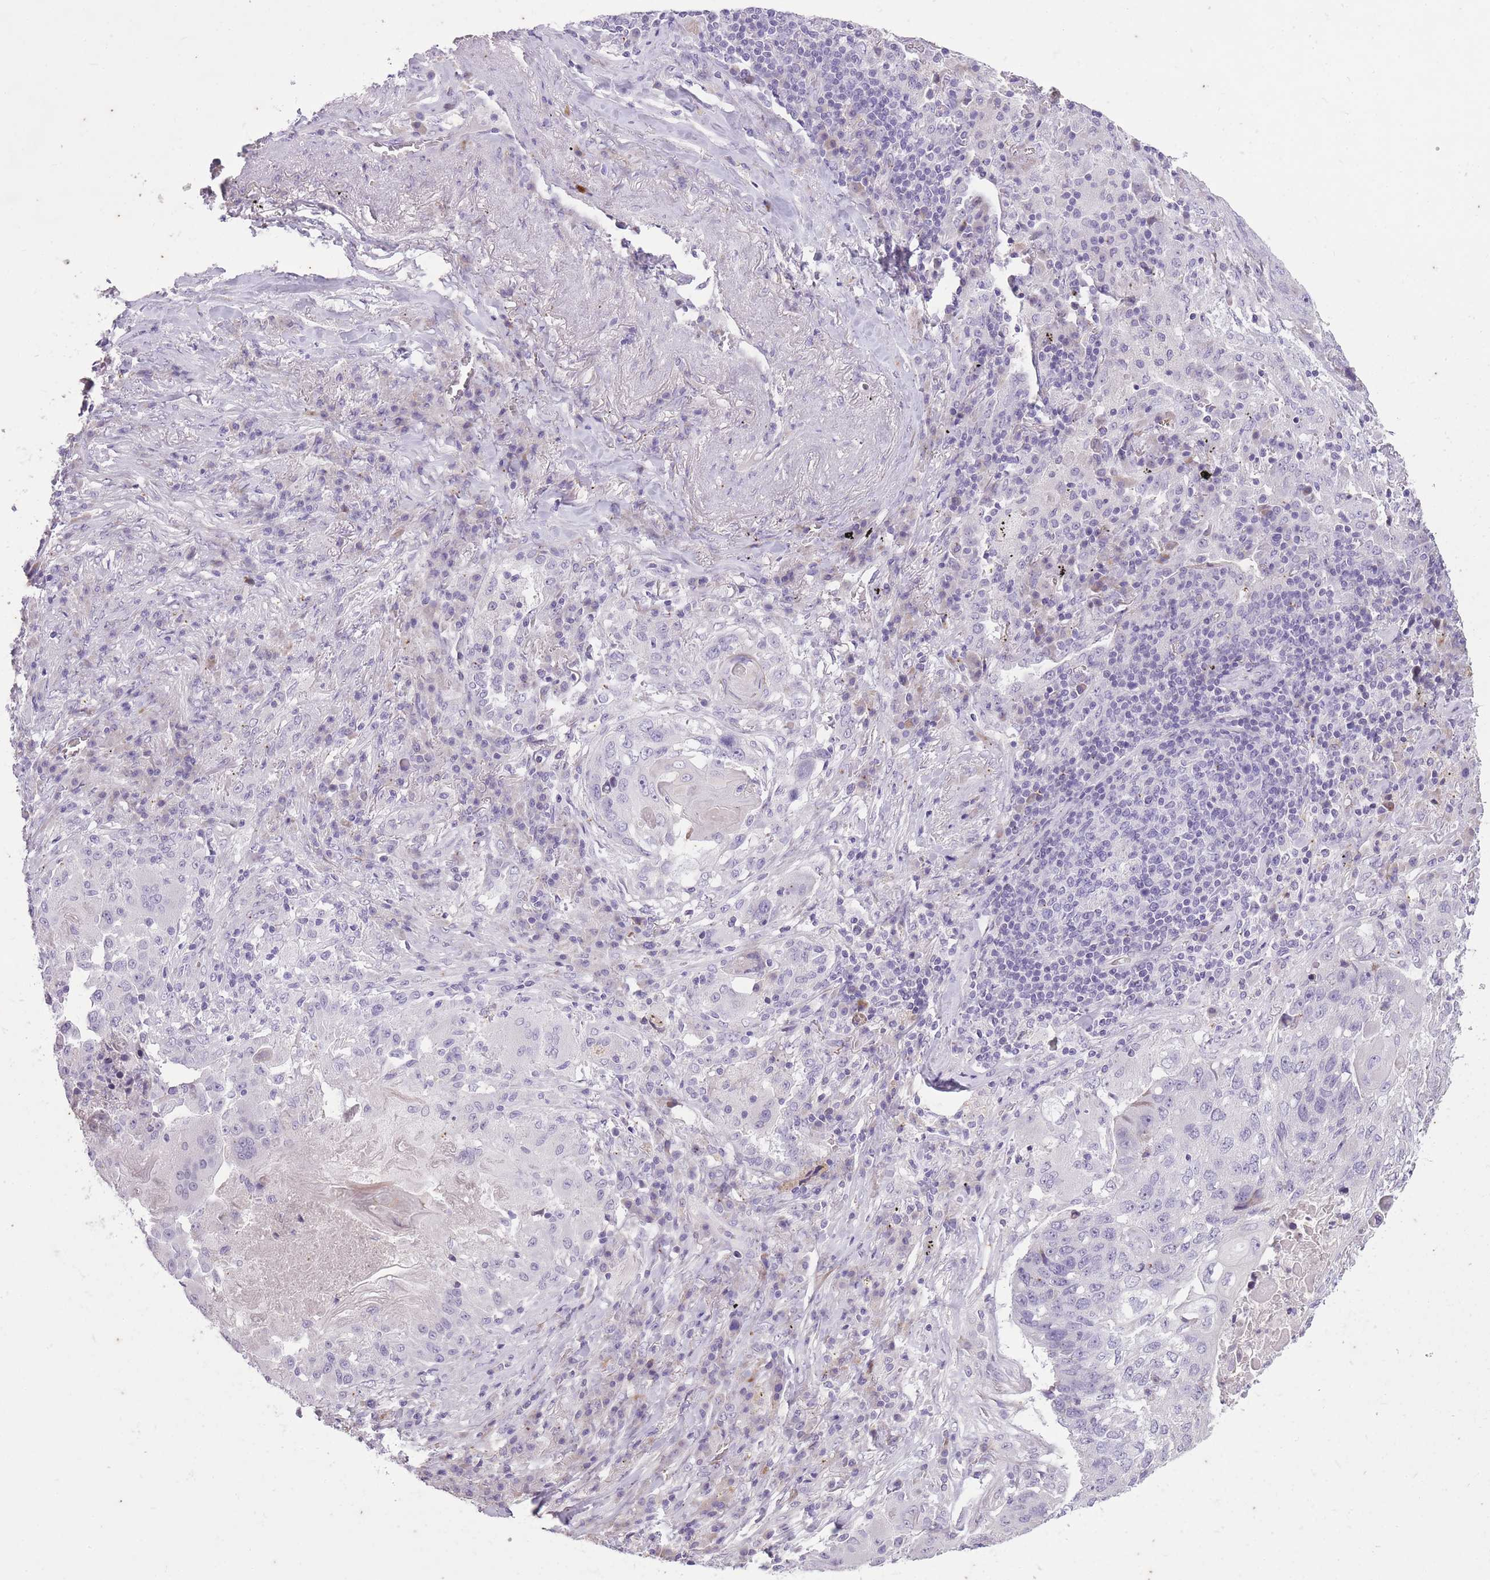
{"staining": {"intensity": "negative", "quantity": "none", "location": "none"}, "tissue": "lung cancer", "cell_type": "Tumor cells", "image_type": "cancer", "snomed": [{"axis": "morphology", "description": "Squamous cell carcinoma, NOS"}, {"axis": "topography", "description": "Lung"}], "caption": "This histopathology image is of lung cancer (squamous cell carcinoma) stained with immunohistochemistry to label a protein in brown with the nuclei are counter-stained blue. There is no expression in tumor cells.", "gene": "CNTNAP3", "patient": {"sex": "female", "age": 63}}